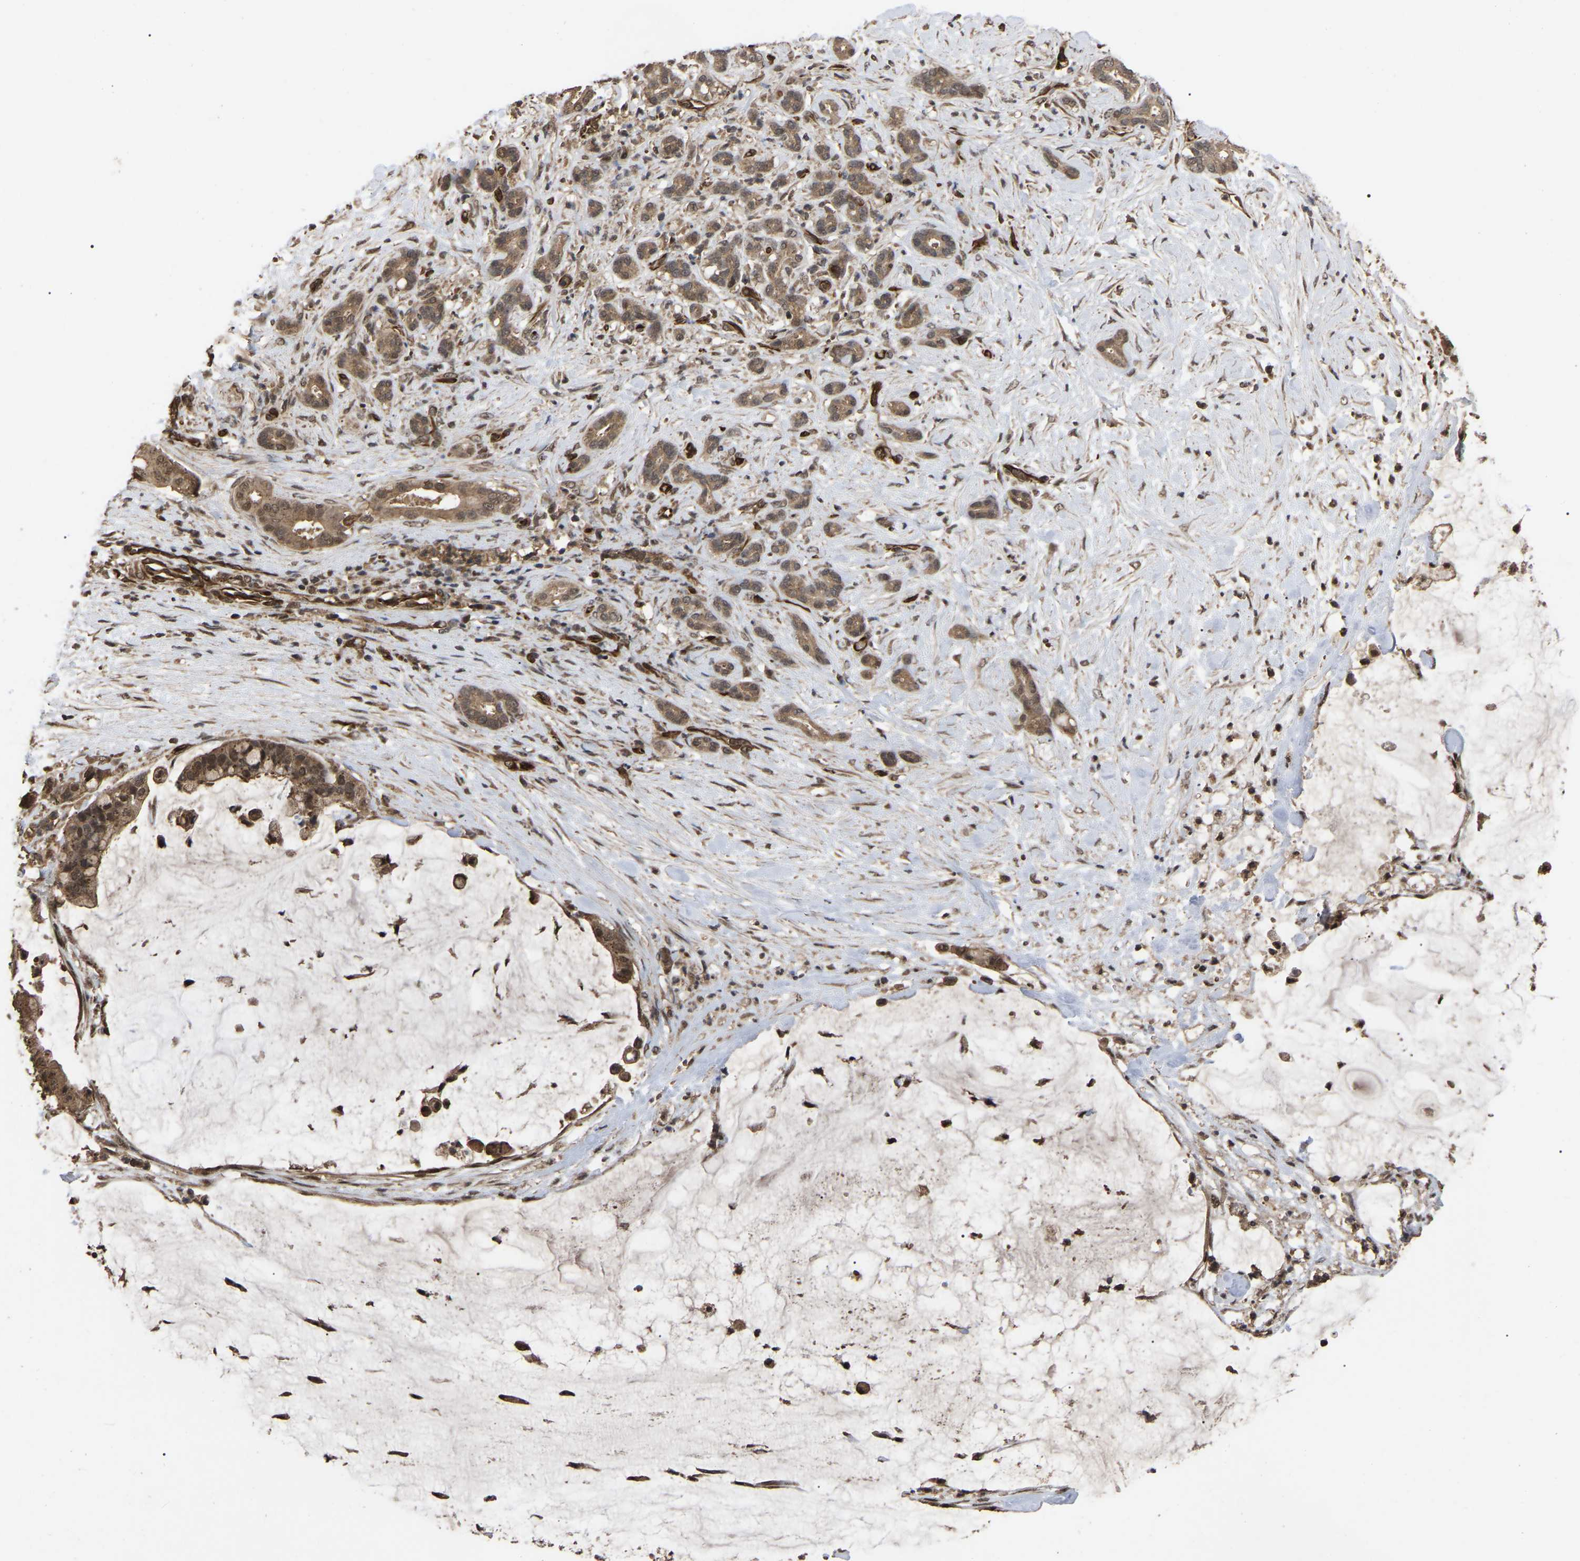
{"staining": {"intensity": "moderate", "quantity": ">75%", "location": "cytoplasmic/membranous,nuclear"}, "tissue": "pancreatic cancer", "cell_type": "Tumor cells", "image_type": "cancer", "snomed": [{"axis": "morphology", "description": "Adenocarcinoma, NOS"}, {"axis": "topography", "description": "Pancreas"}], "caption": "A micrograph of human pancreatic cancer (adenocarcinoma) stained for a protein demonstrates moderate cytoplasmic/membranous and nuclear brown staining in tumor cells.", "gene": "FAM161B", "patient": {"sex": "male", "age": 41}}